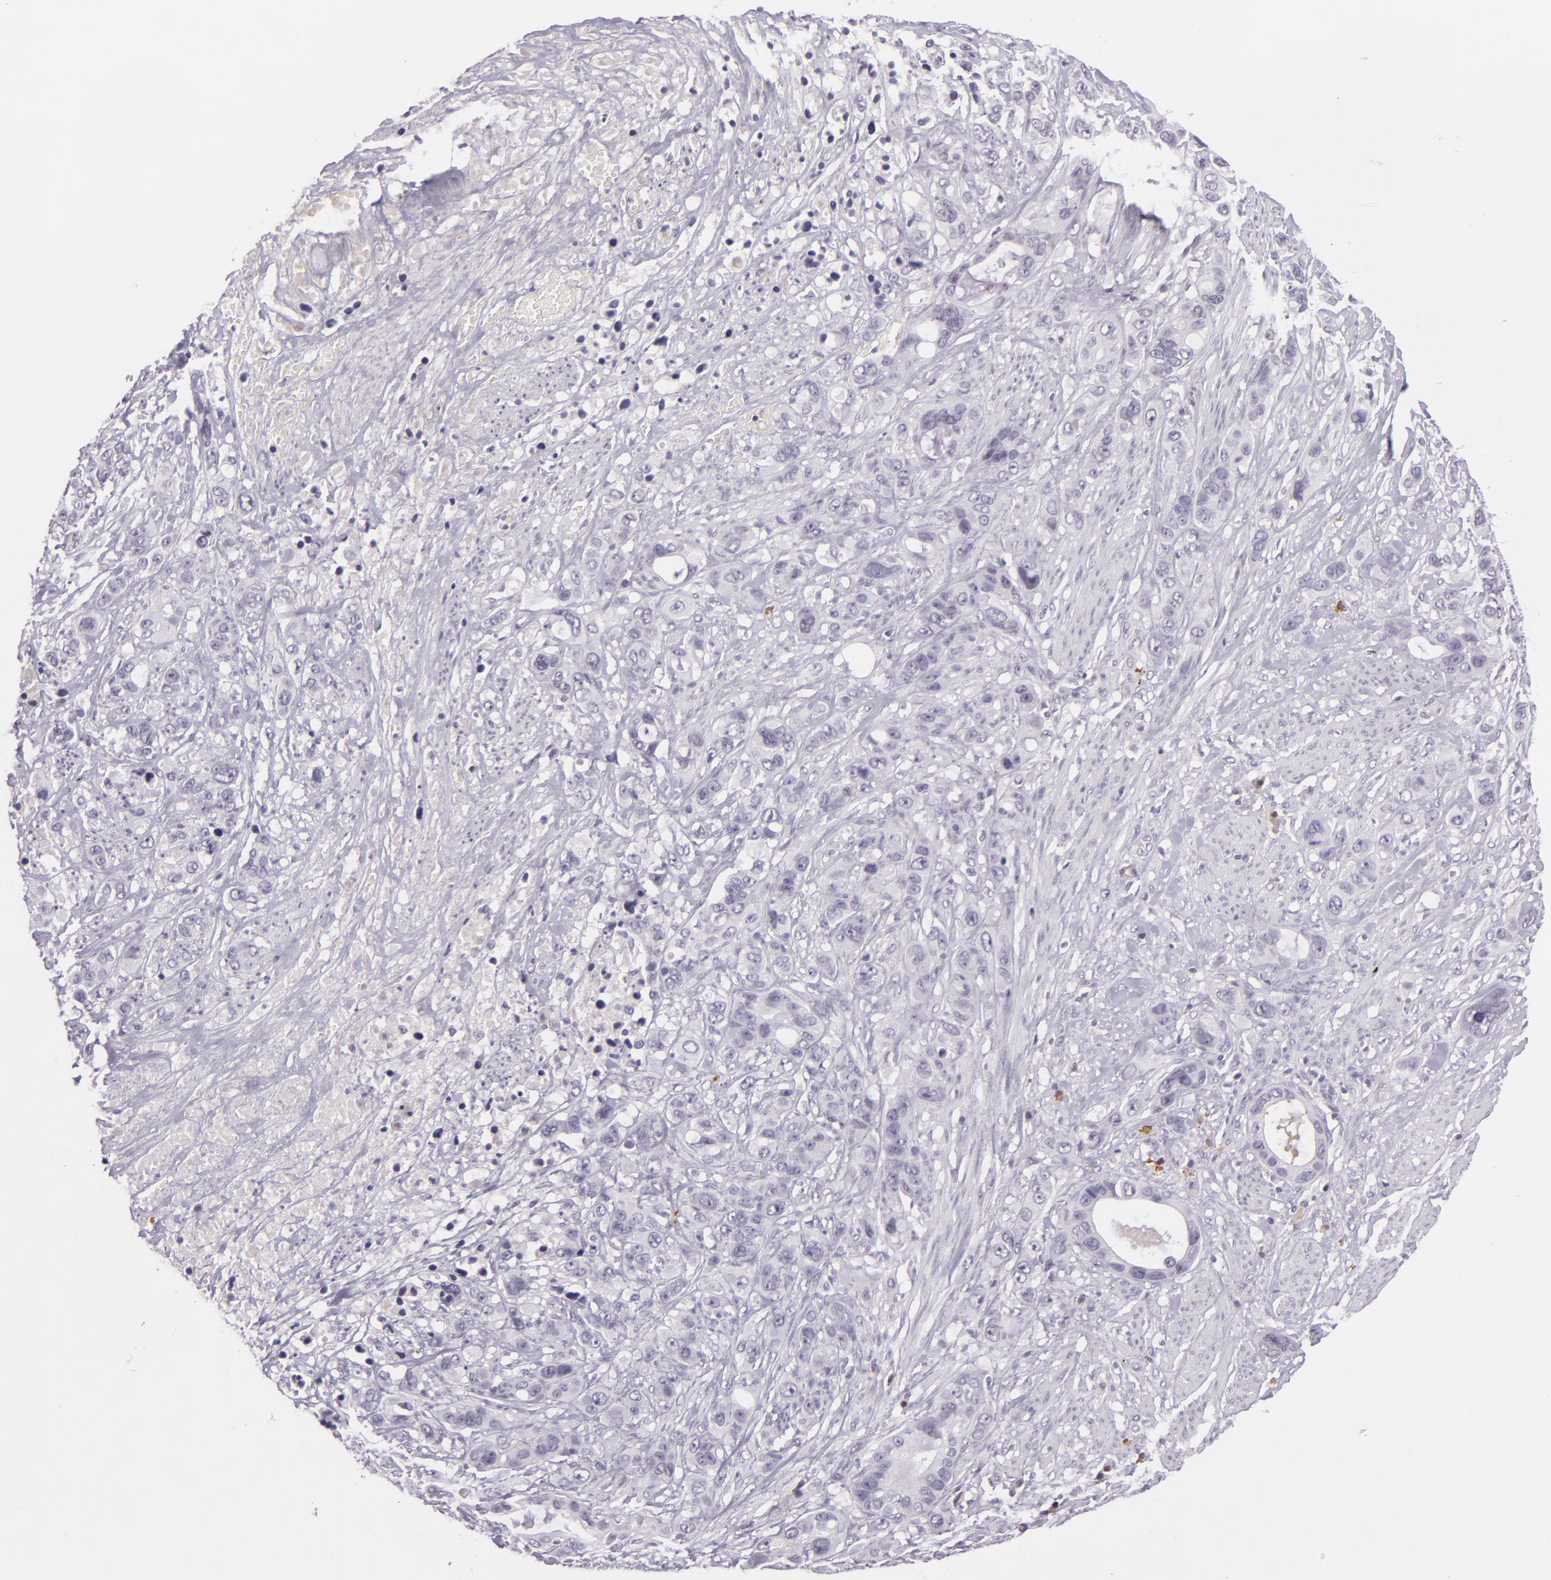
{"staining": {"intensity": "negative", "quantity": "none", "location": "none"}, "tissue": "stomach cancer", "cell_type": "Tumor cells", "image_type": "cancer", "snomed": [{"axis": "morphology", "description": "Adenocarcinoma, NOS"}, {"axis": "topography", "description": "Stomach, upper"}], "caption": "Photomicrograph shows no protein staining in tumor cells of stomach adenocarcinoma tissue.", "gene": "CHEK2", "patient": {"sex": "male", "age": 47}}